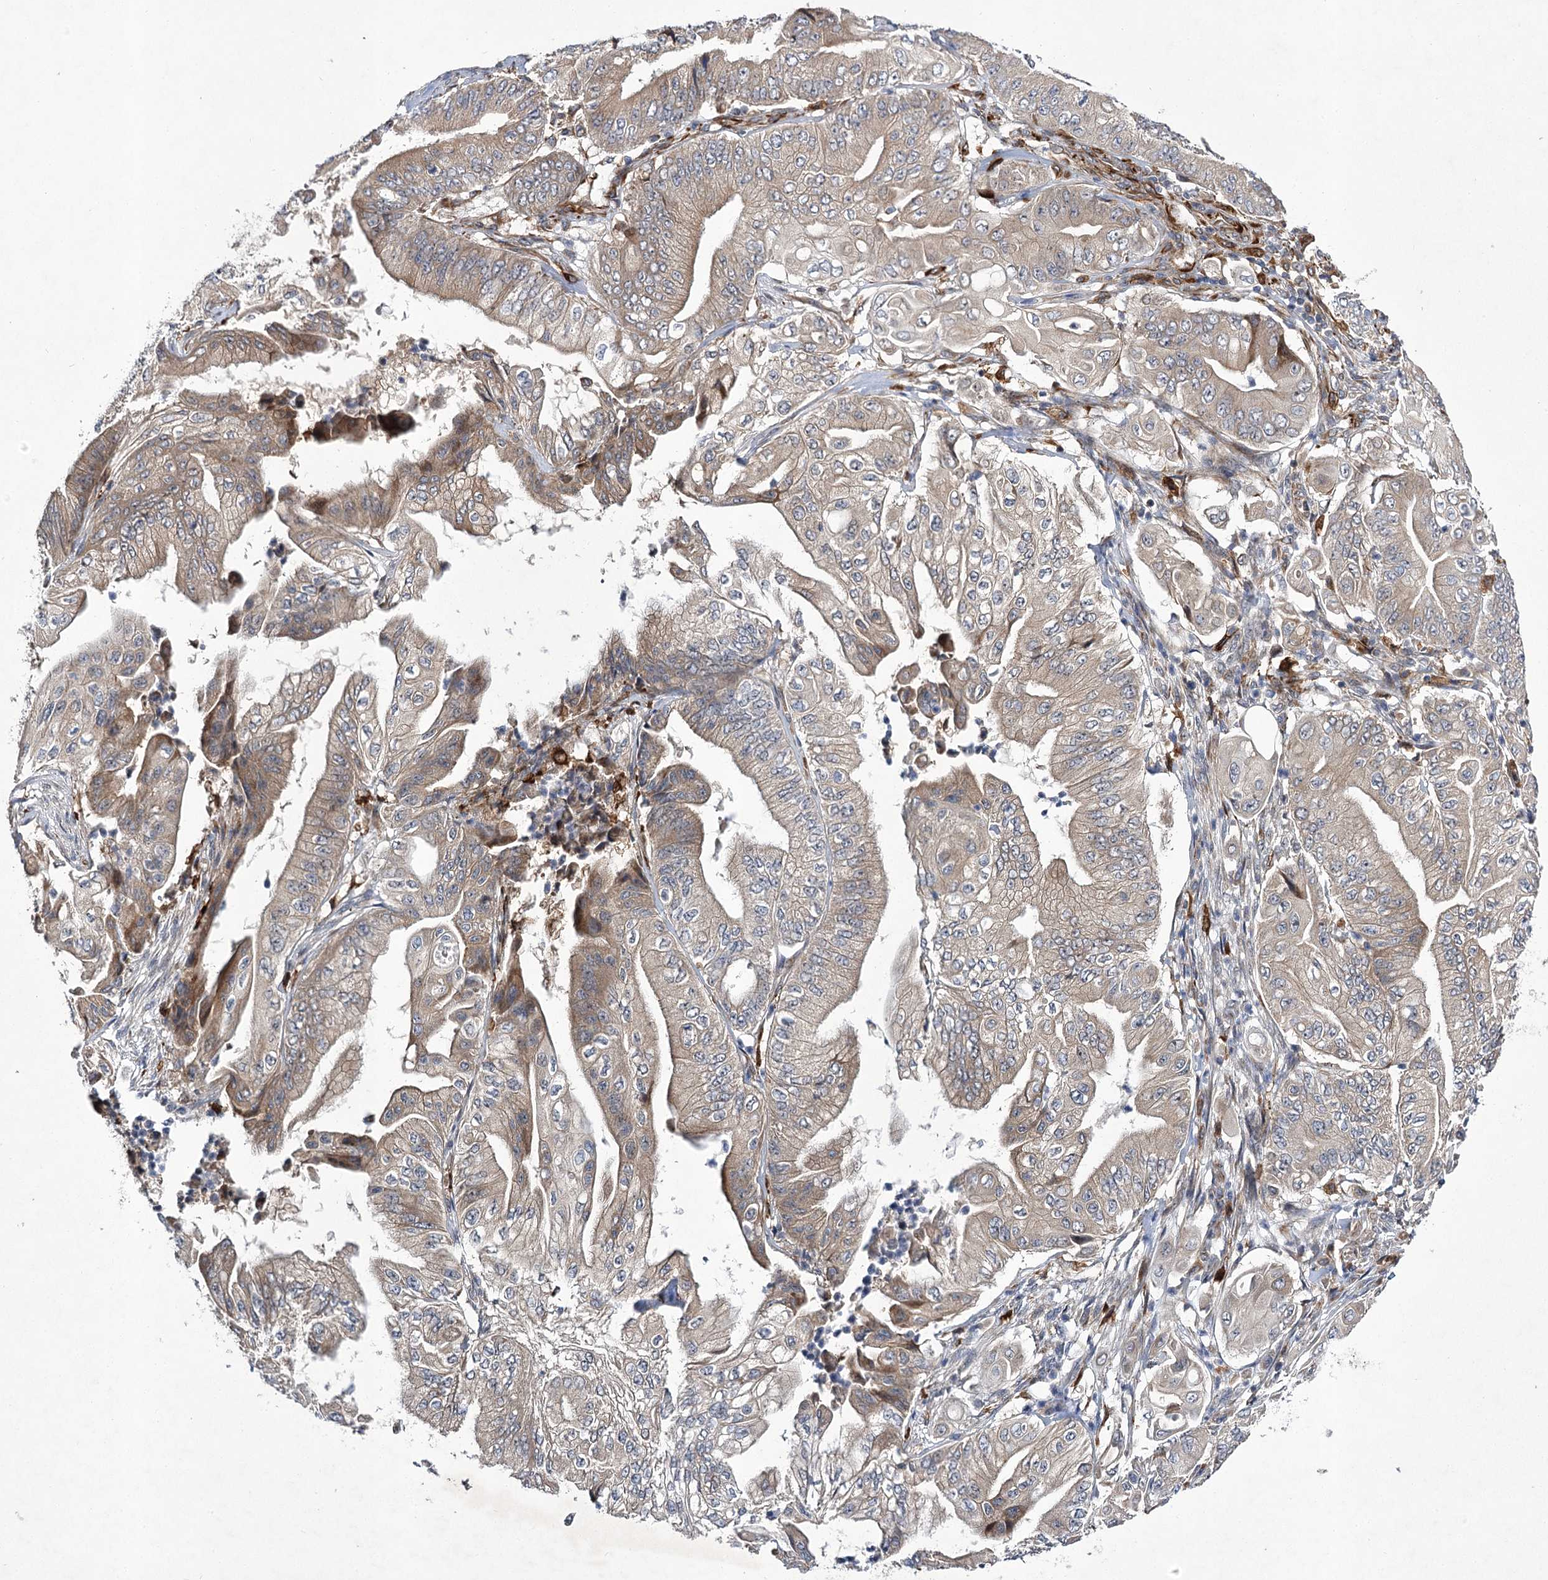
{"staining": {"intensity": "weak", "quantity": "25%-75%", "location": "cytoplasmic/membranous"}, "tissue": "pancreatic cancer", "cell_type": "Tumor cells", "image_type": "cancer", "snomed": [{"axis": "morphology", "description": "Adenocarcinoma, NOS"}, {"axis": "topography", "description": "Pancreas"}], "caption": "A high-resolution micrograph shows IHC staining of pancreatic cancer, which exhibits weak cytoplasmic/membranous positivity in approximately 25%-75% of tumor cells. (IHC, brightfield microscopy, high magnification).", "gene": "DPEP2", "patient": {"sex": "female", "age": 77}}